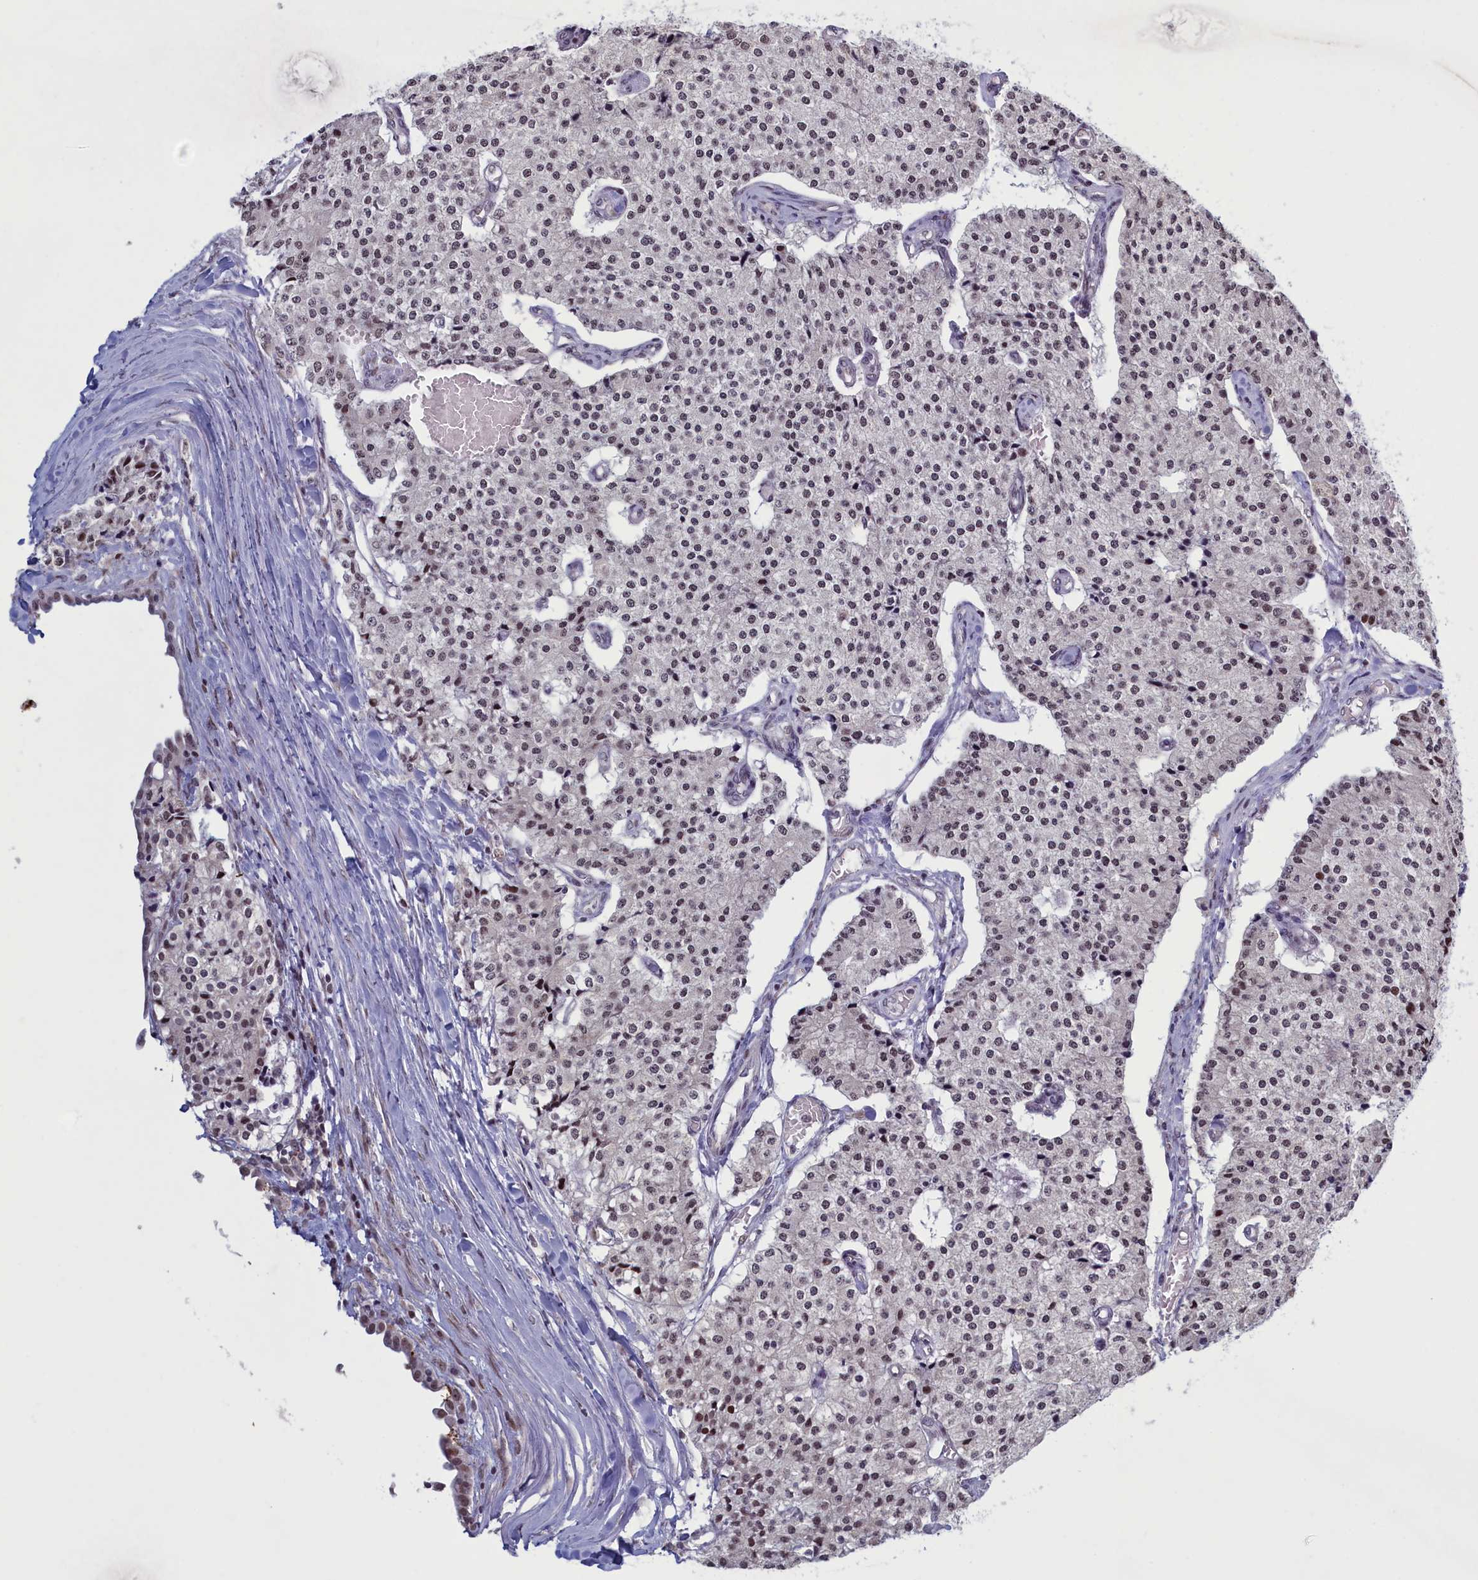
{"staining": {"intensity": "moderate", "quantity": "<25%", "location": "nuclear"}, "tissue": "carcinoid", "cell_type": "Tumor cells", "image_type": "cancer", "snomed": [{"axis": "morphology", "description": "Carcinoid, malignant, NOS"}, {"axis": "topography", "description": "Colon"}], "caption": "Carcinoid (malignant) tissue shows moderate nuclear positivity in approximately <25% of tumor cells, visualized by immunohistochemistry.", "gene": "ATF7IP2", "patient": {"sex": "female", "age": 52}}